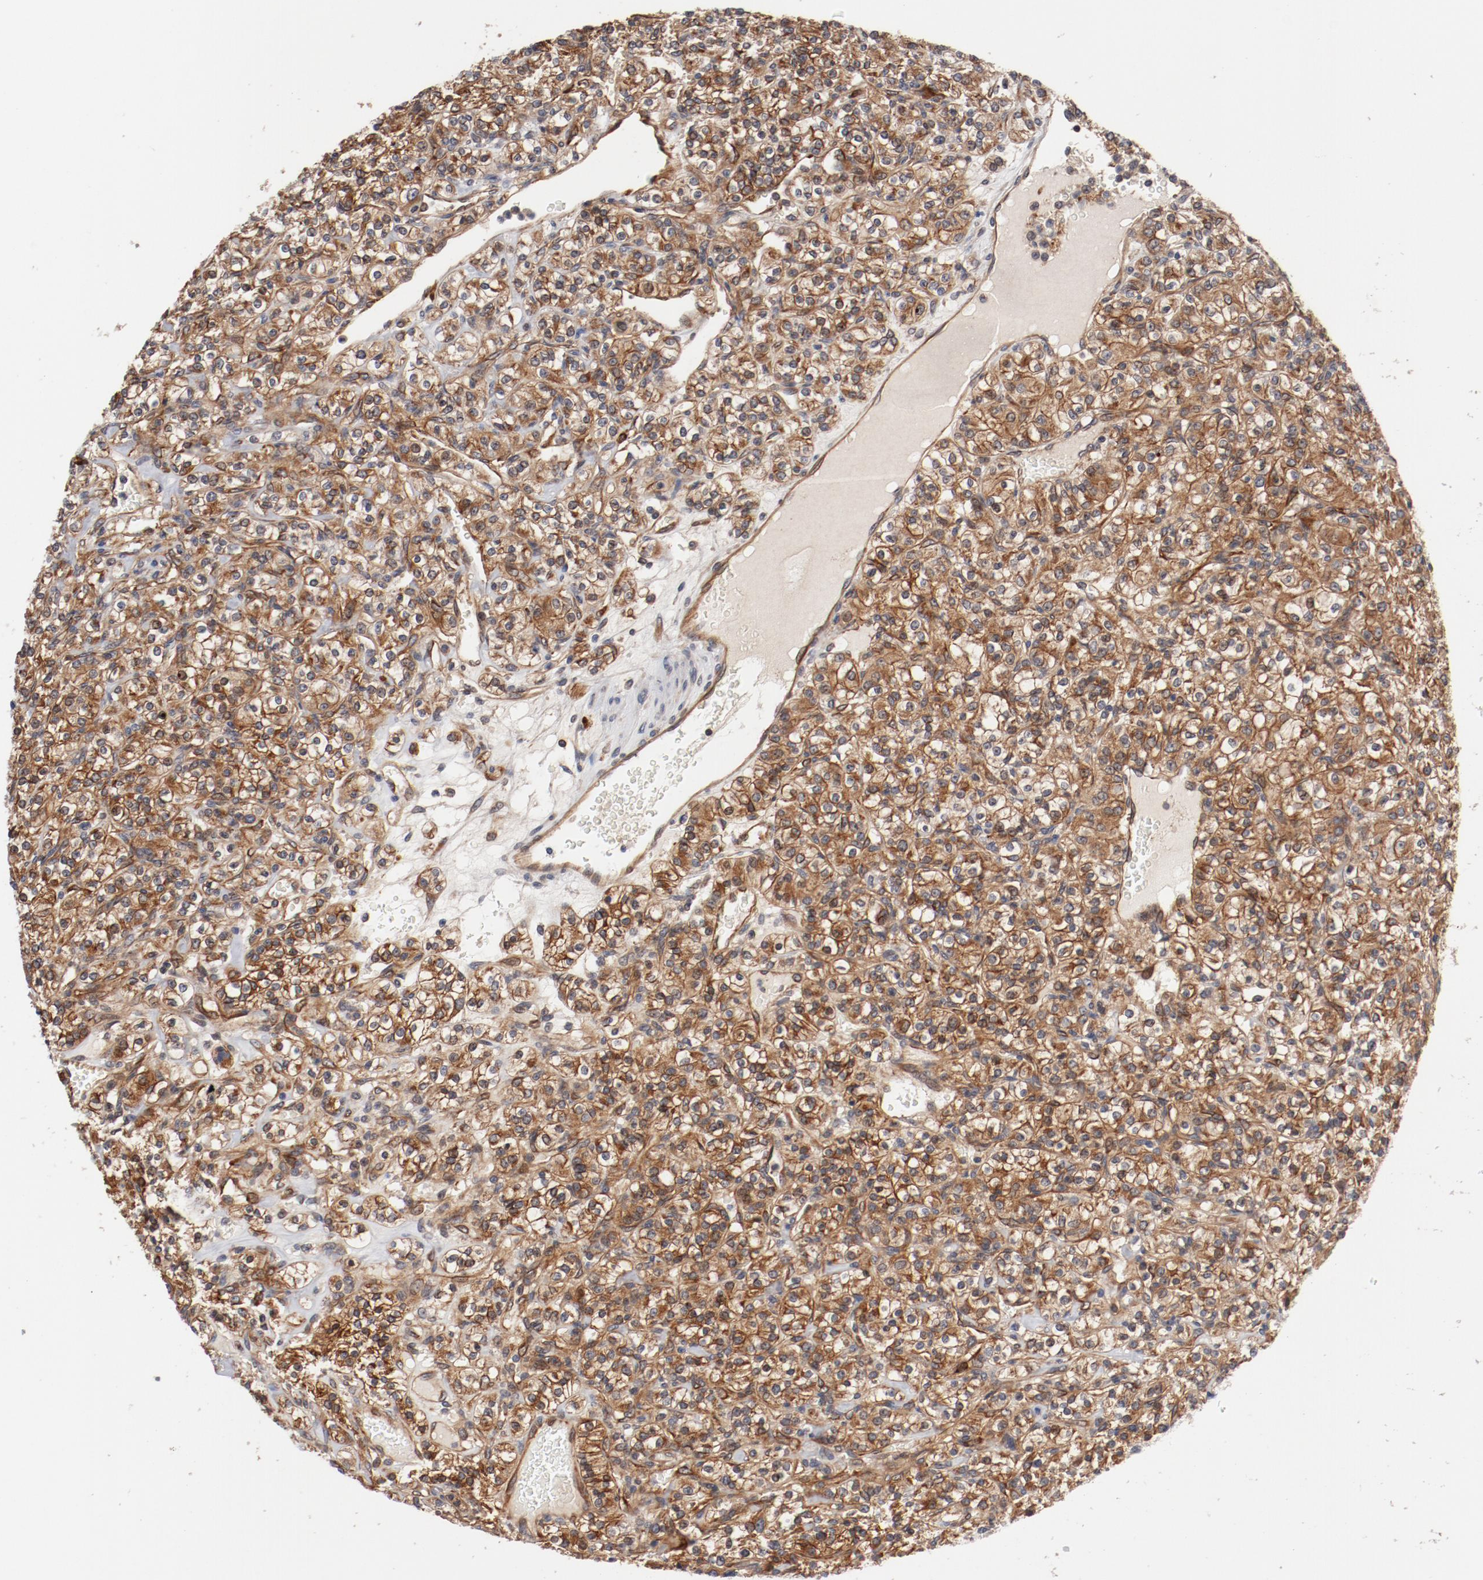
{"staining": {"intensity": "moderate", "quantity": ">75%", "location": "cytoplasmic/membranous"}, "tissue": "renal cancer", "cell_type": "Tumor cells", "image_type": "cancer", "snomed": [{"axis": "morphology", "description": "Adenocarcinoma, NOS"}, {"axis": "topography", "description": "Kidney"}], "caption": "Immunohistochemistry of human renal adenocarcinoma reveals medium levels of moderate cytoplasmic/membranous expression in approximately >75% of tumor cells. The staining is performed using DAB brown chromogen to label protein expression. The nuclei are counter-stained blue using hematoxylin.", "gene": "PITPNM2", "patient": {"sex": "male", "age": 77}}